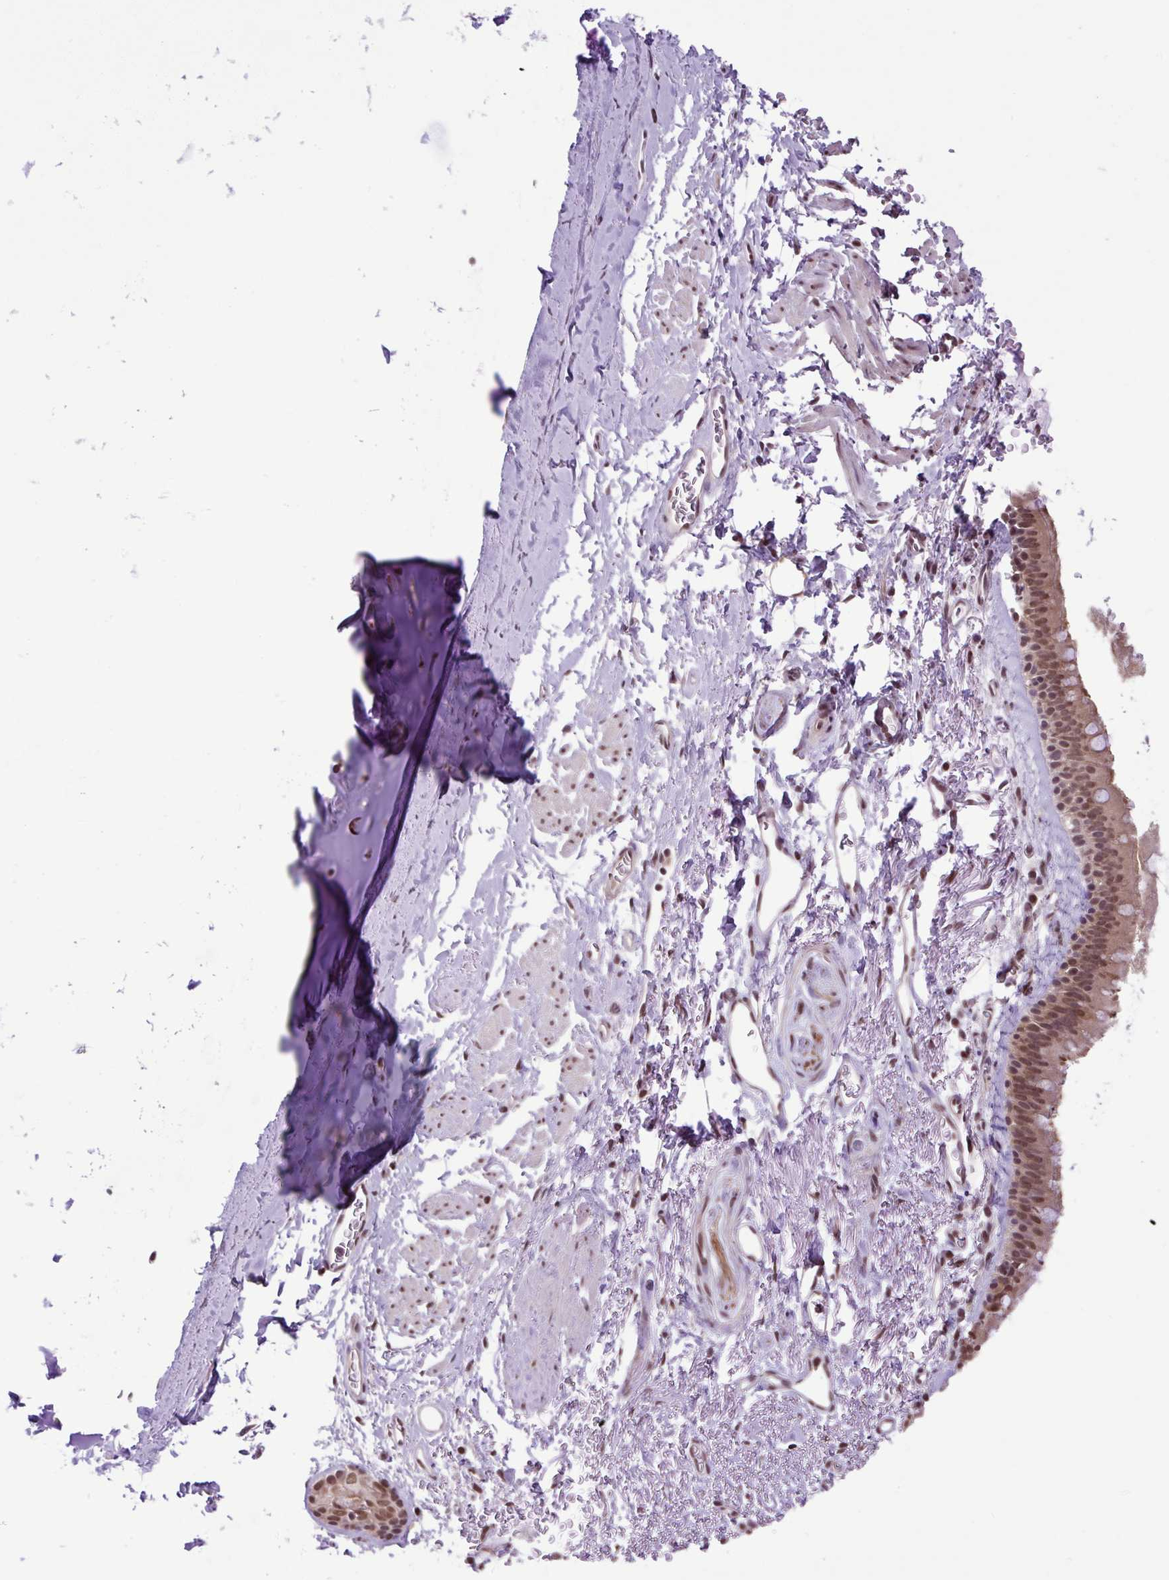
{"staining": {"intensity": "moderate", "quantity": ">75%", "location": "cytoplasmic/membranous,nuclear"}, "tissue": "bronchus", "cell_type": "Respiratory epithelial cells", "image_type": "normal", "snomed": [{"axis": "morphology", "description": "Normal tissue, NOS"}, {"axis": "topography", "description": "Bronchus"}], "caption": "Bronchus stained with DAB (3,3'-diaminobenzidine) IHC shows medium levels of moderate cytoplasmic/membranous,nuclear expression in about >75% of respiratory epithelial cells. The staining was performed using DAB (3,3'-diaminobenzidine), with brown indicating positive protein expression. Nuclei are stained blue with hematoxylin.", "gene": "SGTA", "patient": {"sex": "male", "age": 67}}